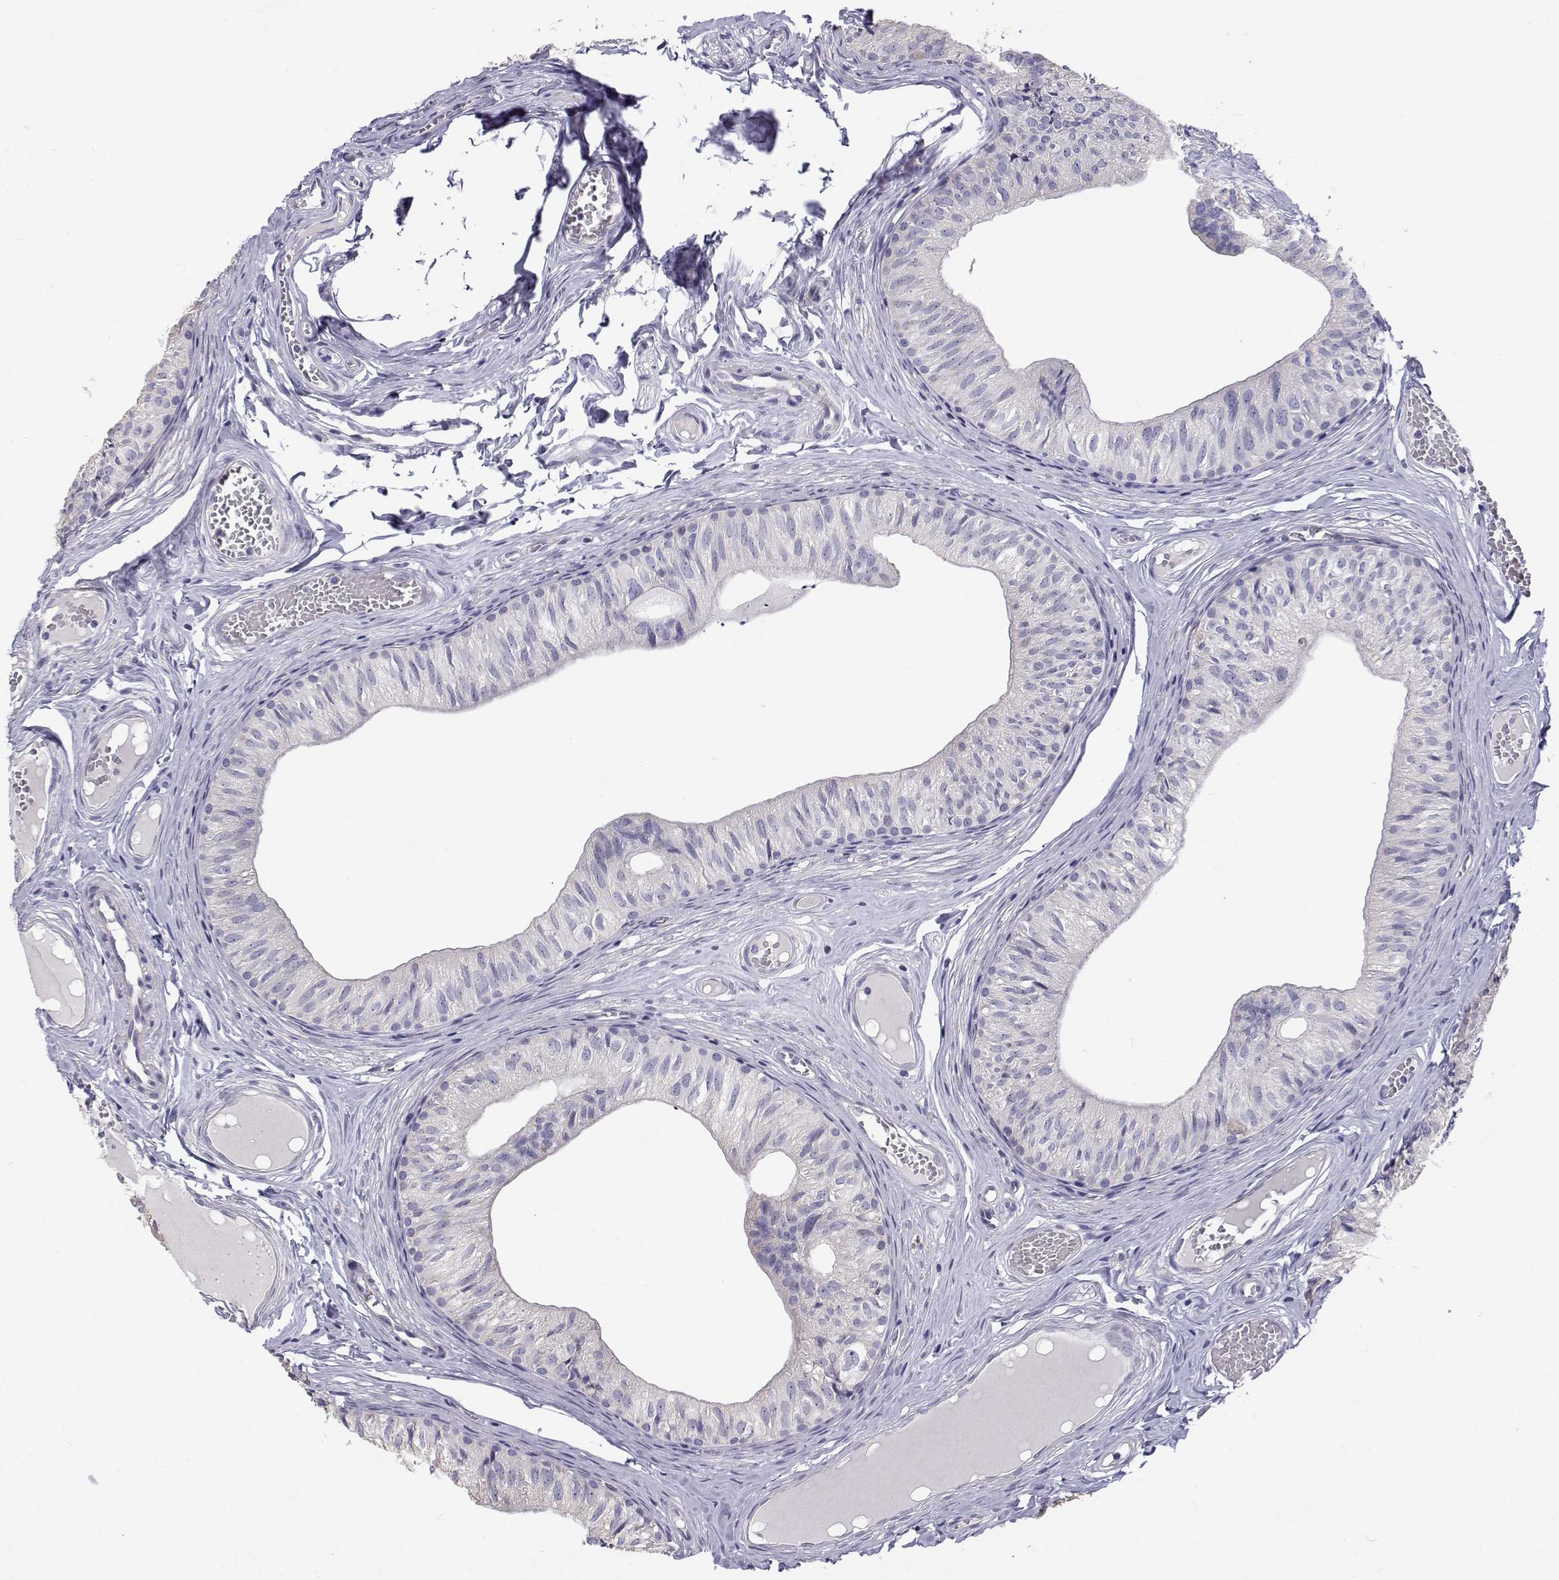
{"staining": {"intensity": "negative", "quantity": "none", "location": "none"}, "tissue": "epididymis", "cell_type": "Glandular cells", "image_type": "normal", "snomed": [{"axis": "morphology", "description": "Normal tissue, NOS"}, {"axis": "topography", "description": "Epididymis"}], "caption": "Protein analysis of benign epididymis demonstrates no significant expression in glandular cells.", "gene": "ANKRD65", "patient": {"sex": "male", "age": 25}}